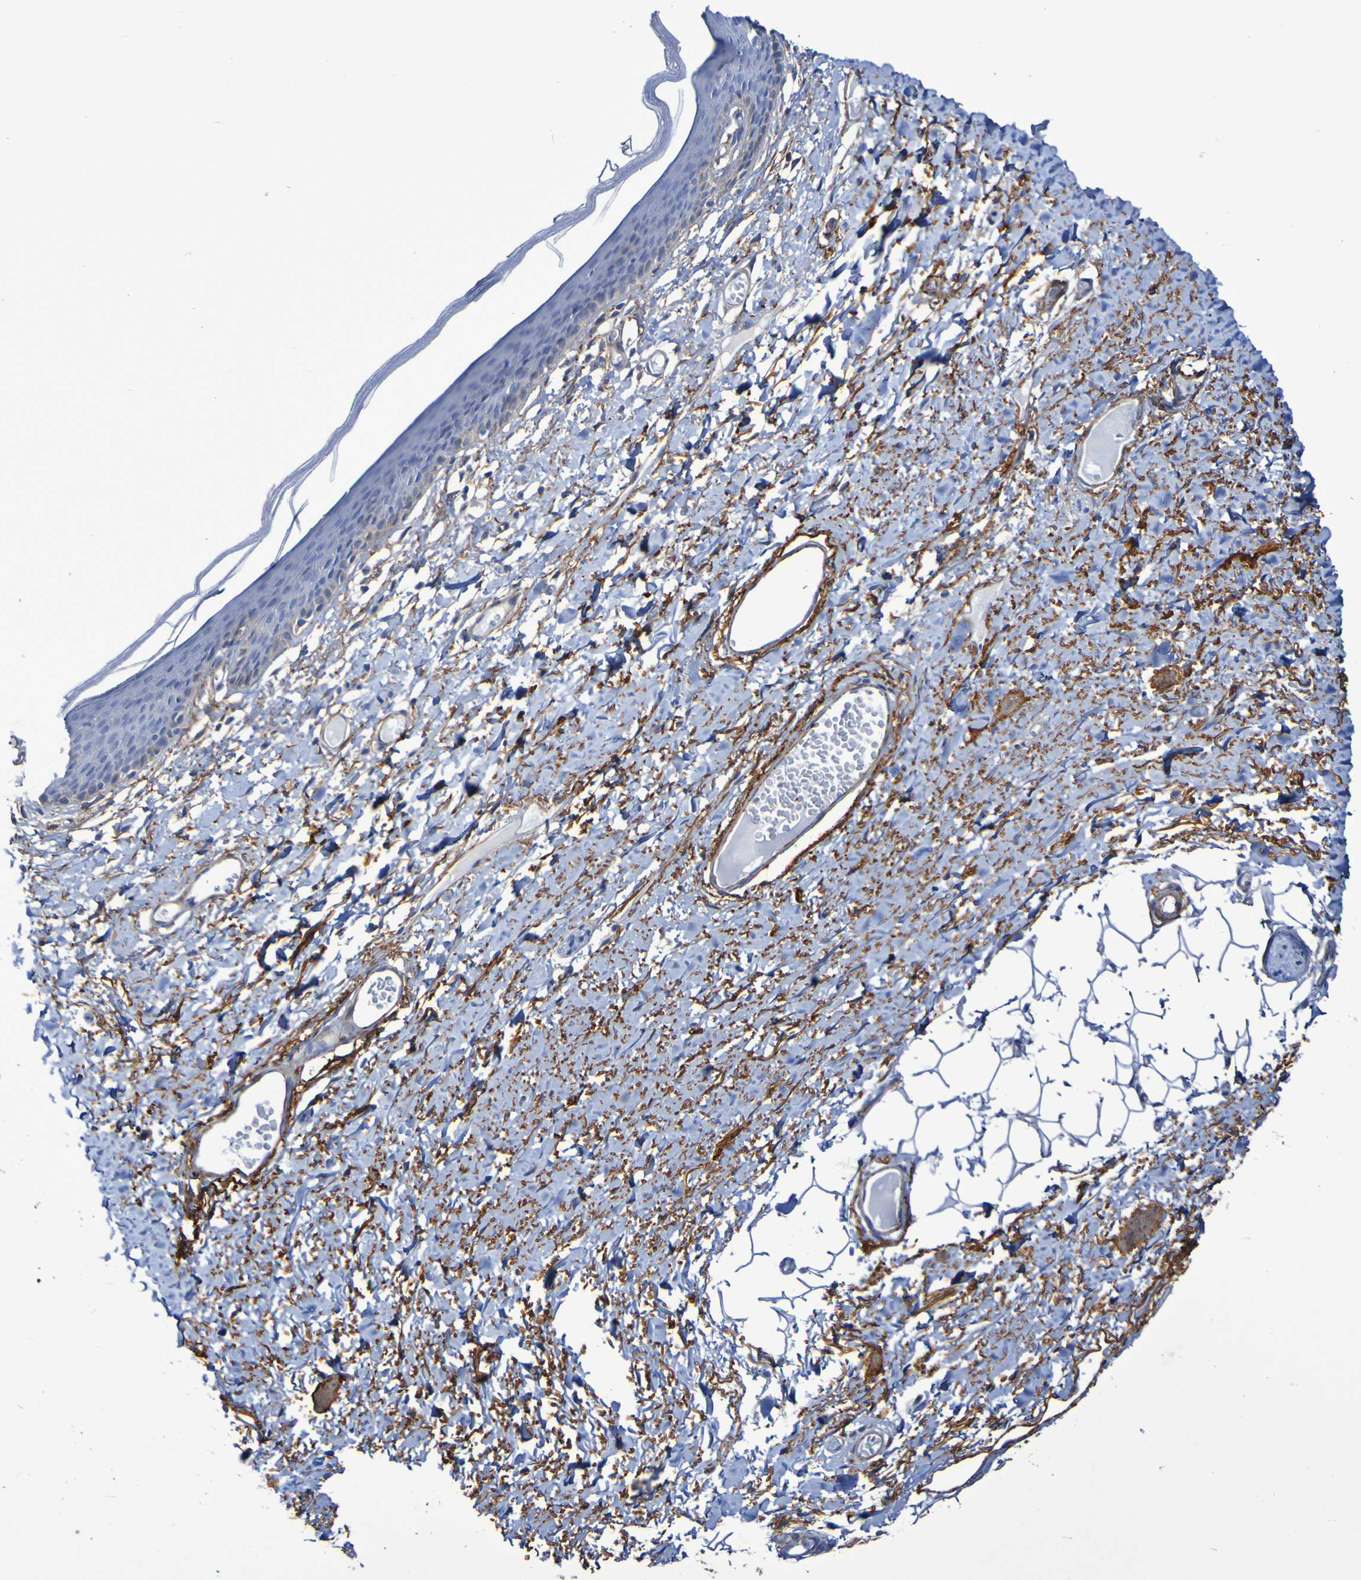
{"staining": {"intensity": "weak", "quantity": "<25%", "location": "cytoplasmic/membranous"}, "tissue": "skin", "cell_type": "Epidermal cells", "image_type": "normal", "snomed": [{"axis": "morphology", "description": "Normal tissue, NOS"}, {"axis": "topography", "description": "Vulva"}], "caption": "Epidermal cells are negative for protein expression in unremarkable human skin. Nuclei are stained in blue.", "gene": "LPP", "patient": {"sex": "female", "age": 54}}